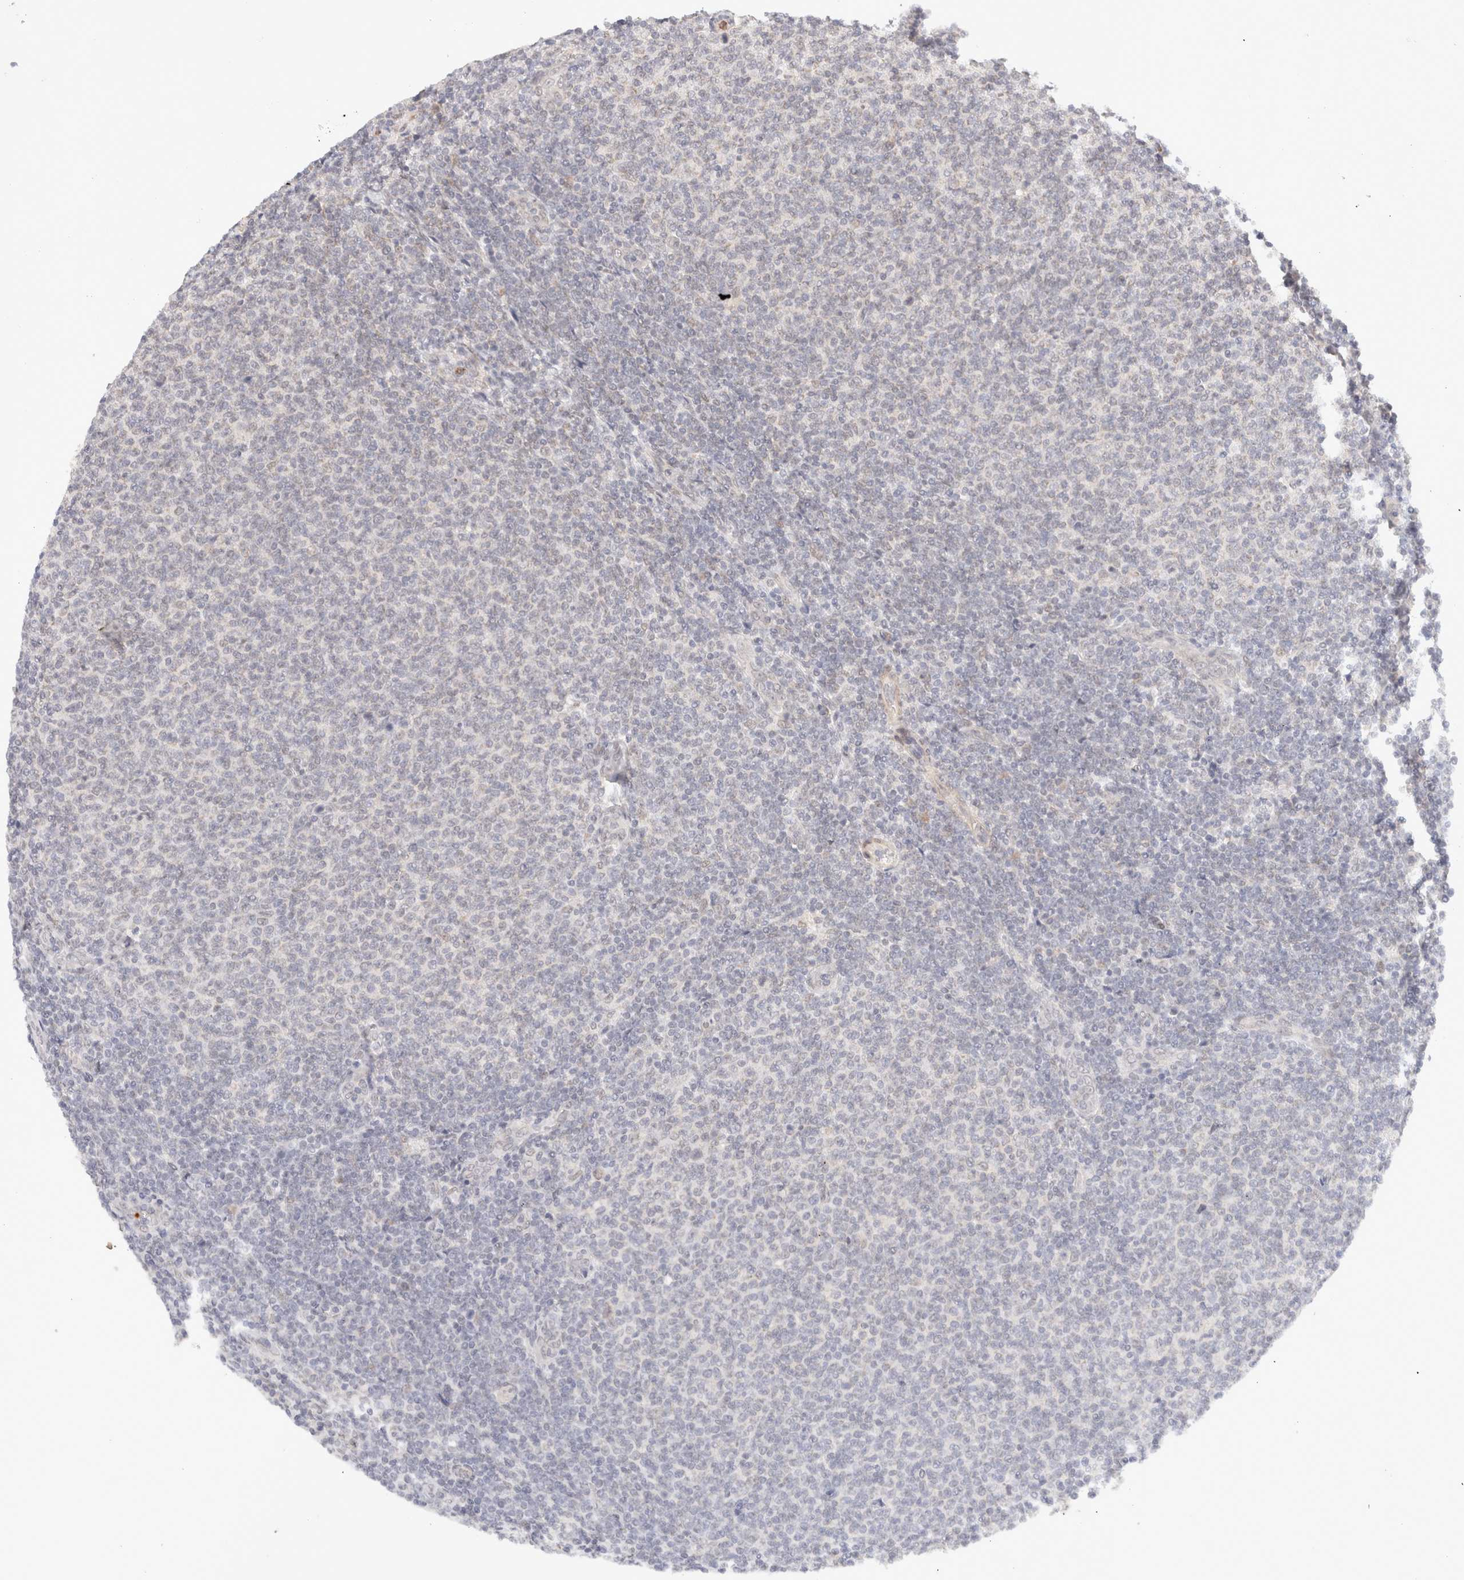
{"staining": {"intensity": "negative", "quantity": "none", "location": "none"}, "tissue": "lymphoma", "cell_type": "Tumor cells", "image_type": "cancer", "snomed": [{"axis": "morphology", "description": "Malignant lymphoma, non-Hodgkin's type, Low grade"}, {"axis": "topography", "description": "Lymph node"}], "caption": "IHC histopathology image of lymphoma stained for a protein (brown), which displays no staining in tumor cells.", "gene": "BRPF3", "patient": {"sex": "male", "age": 66}}